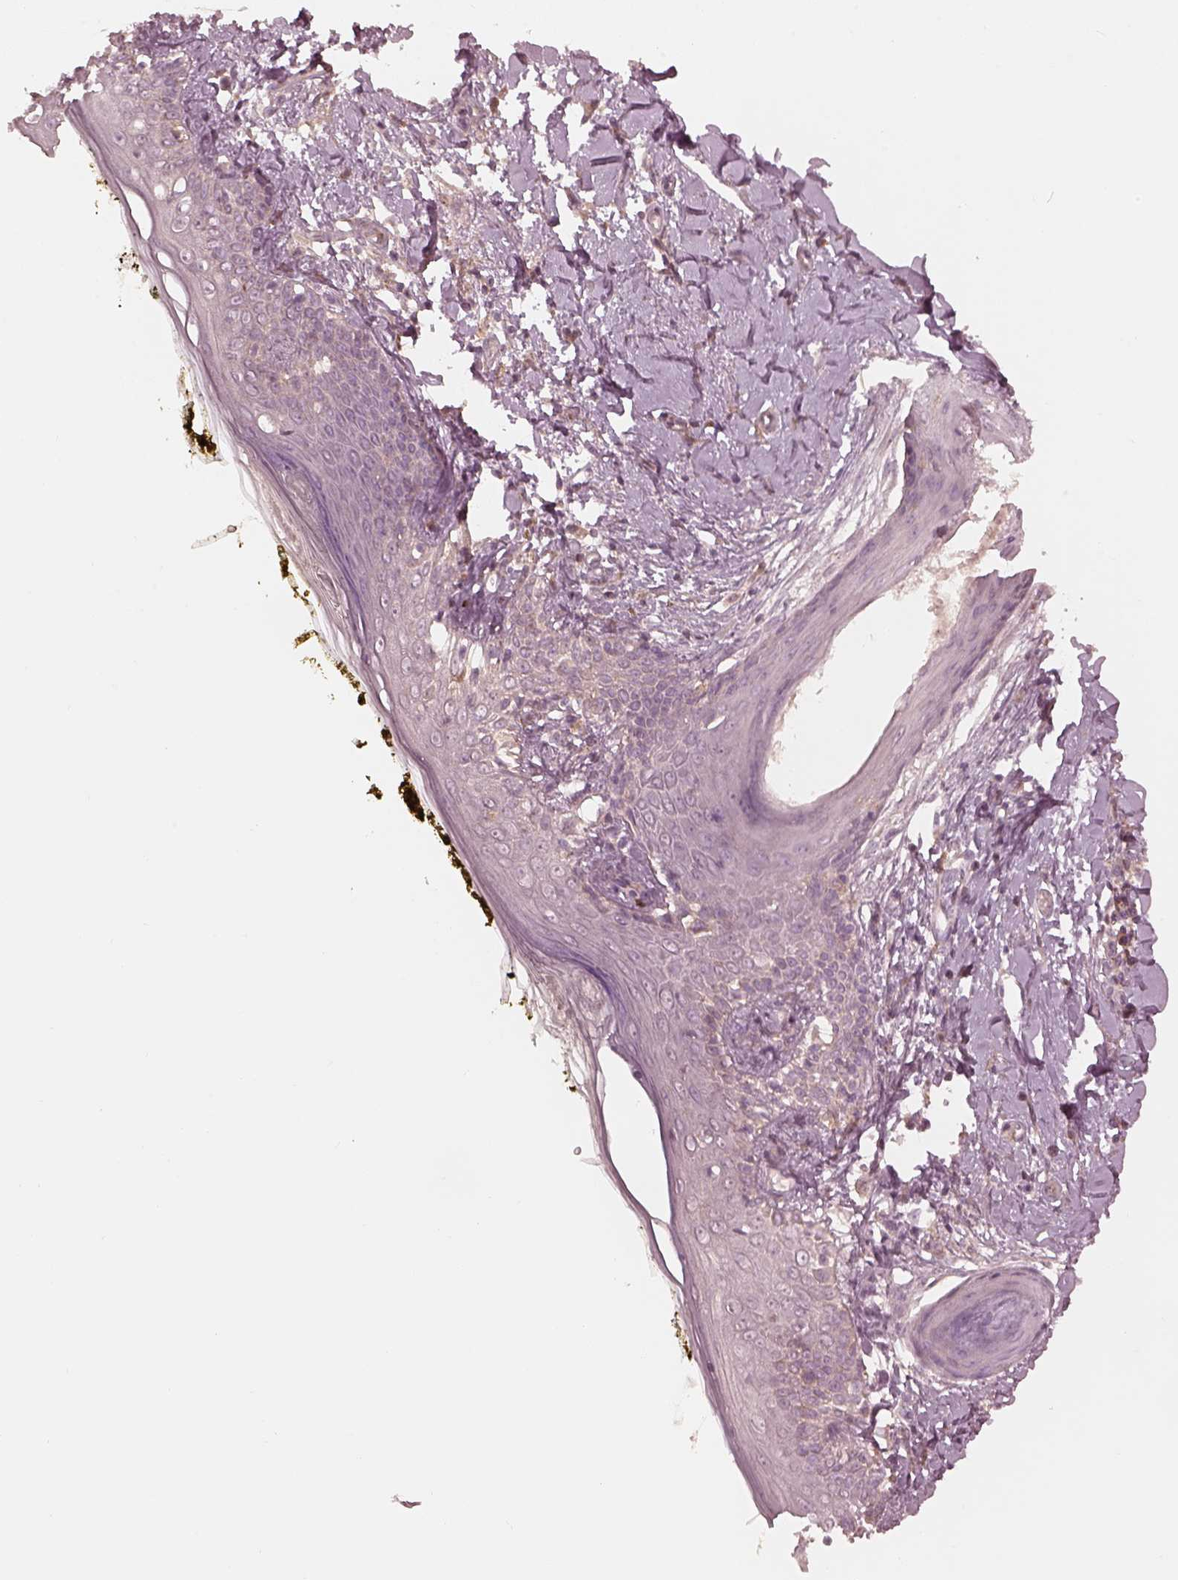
{"staining": {"intensity": "negative", "quantity": "none", "location": "none"}, "tissue": "skin", "cell_type": "Fibroblasts", "image_type": "normal", "snomed": [{"axis": "morphology", "description": "Normal tissue, NOS"}, {"axis": "topography", "description": "Skin"}], "caption": "The image demonstrates no significant expression in fibroblasts of skin. (DAB immunohistochemistry (IHC) with hematoxylin counter stain).", "gene": "PRKACG", "patient": {"sex": "male", "age": 76}}